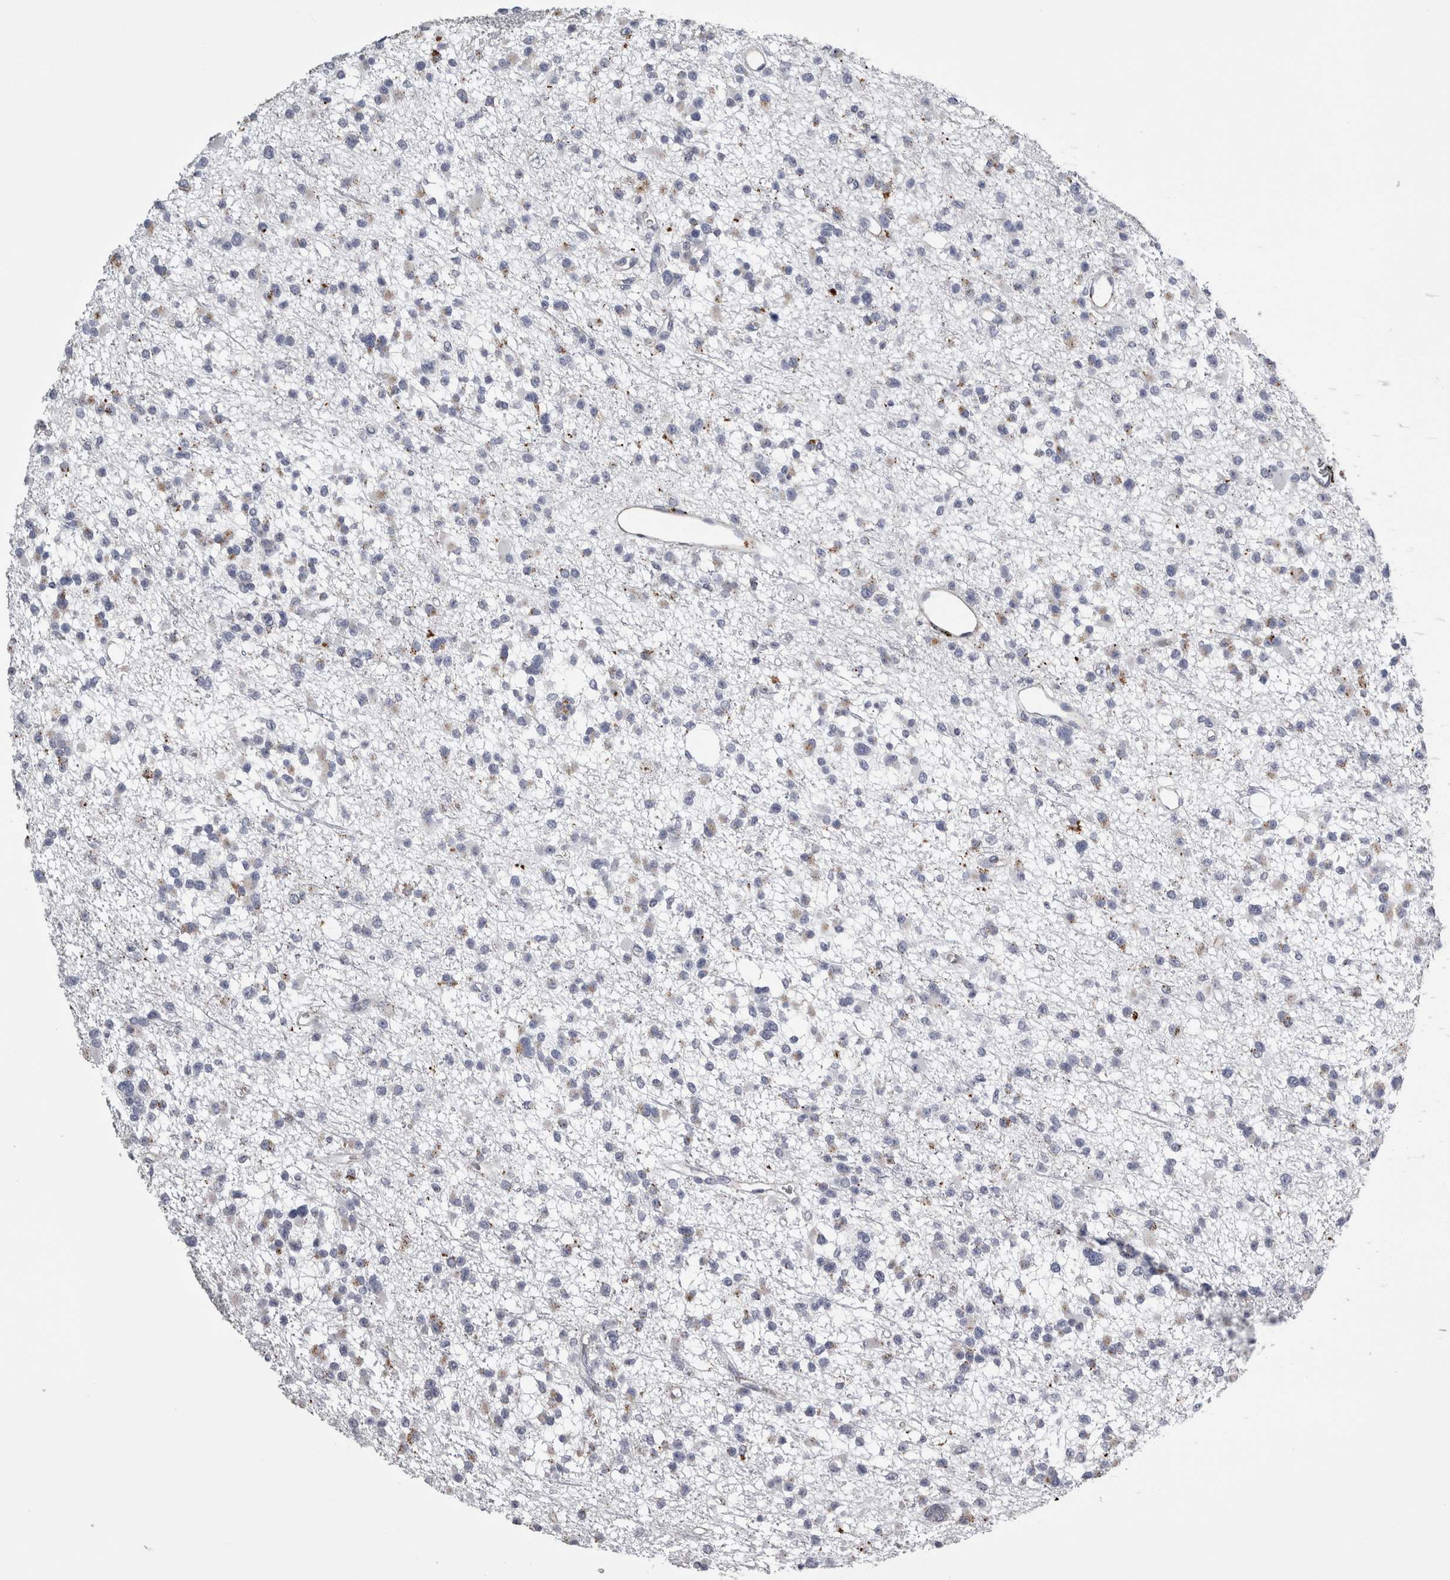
{"staining": {"intensity": "negative", "quantity": "none", "location": "none"}, "tissue": "glioma", "cell_type": "Tumor cells", "image_type": "cancer", "snomed": [{"axis": "morphology", "description": "Glioma, malignant, Low grade"}, {"axis": "topography", "description": "Brain"}], "caption": "Human low-grade glioma (malignant) stained for a protein using immunohistochemistry exhibits no staining in tumor cells.", "gene": "DPP7", "patient": {"sex": "female", "age": 22}}